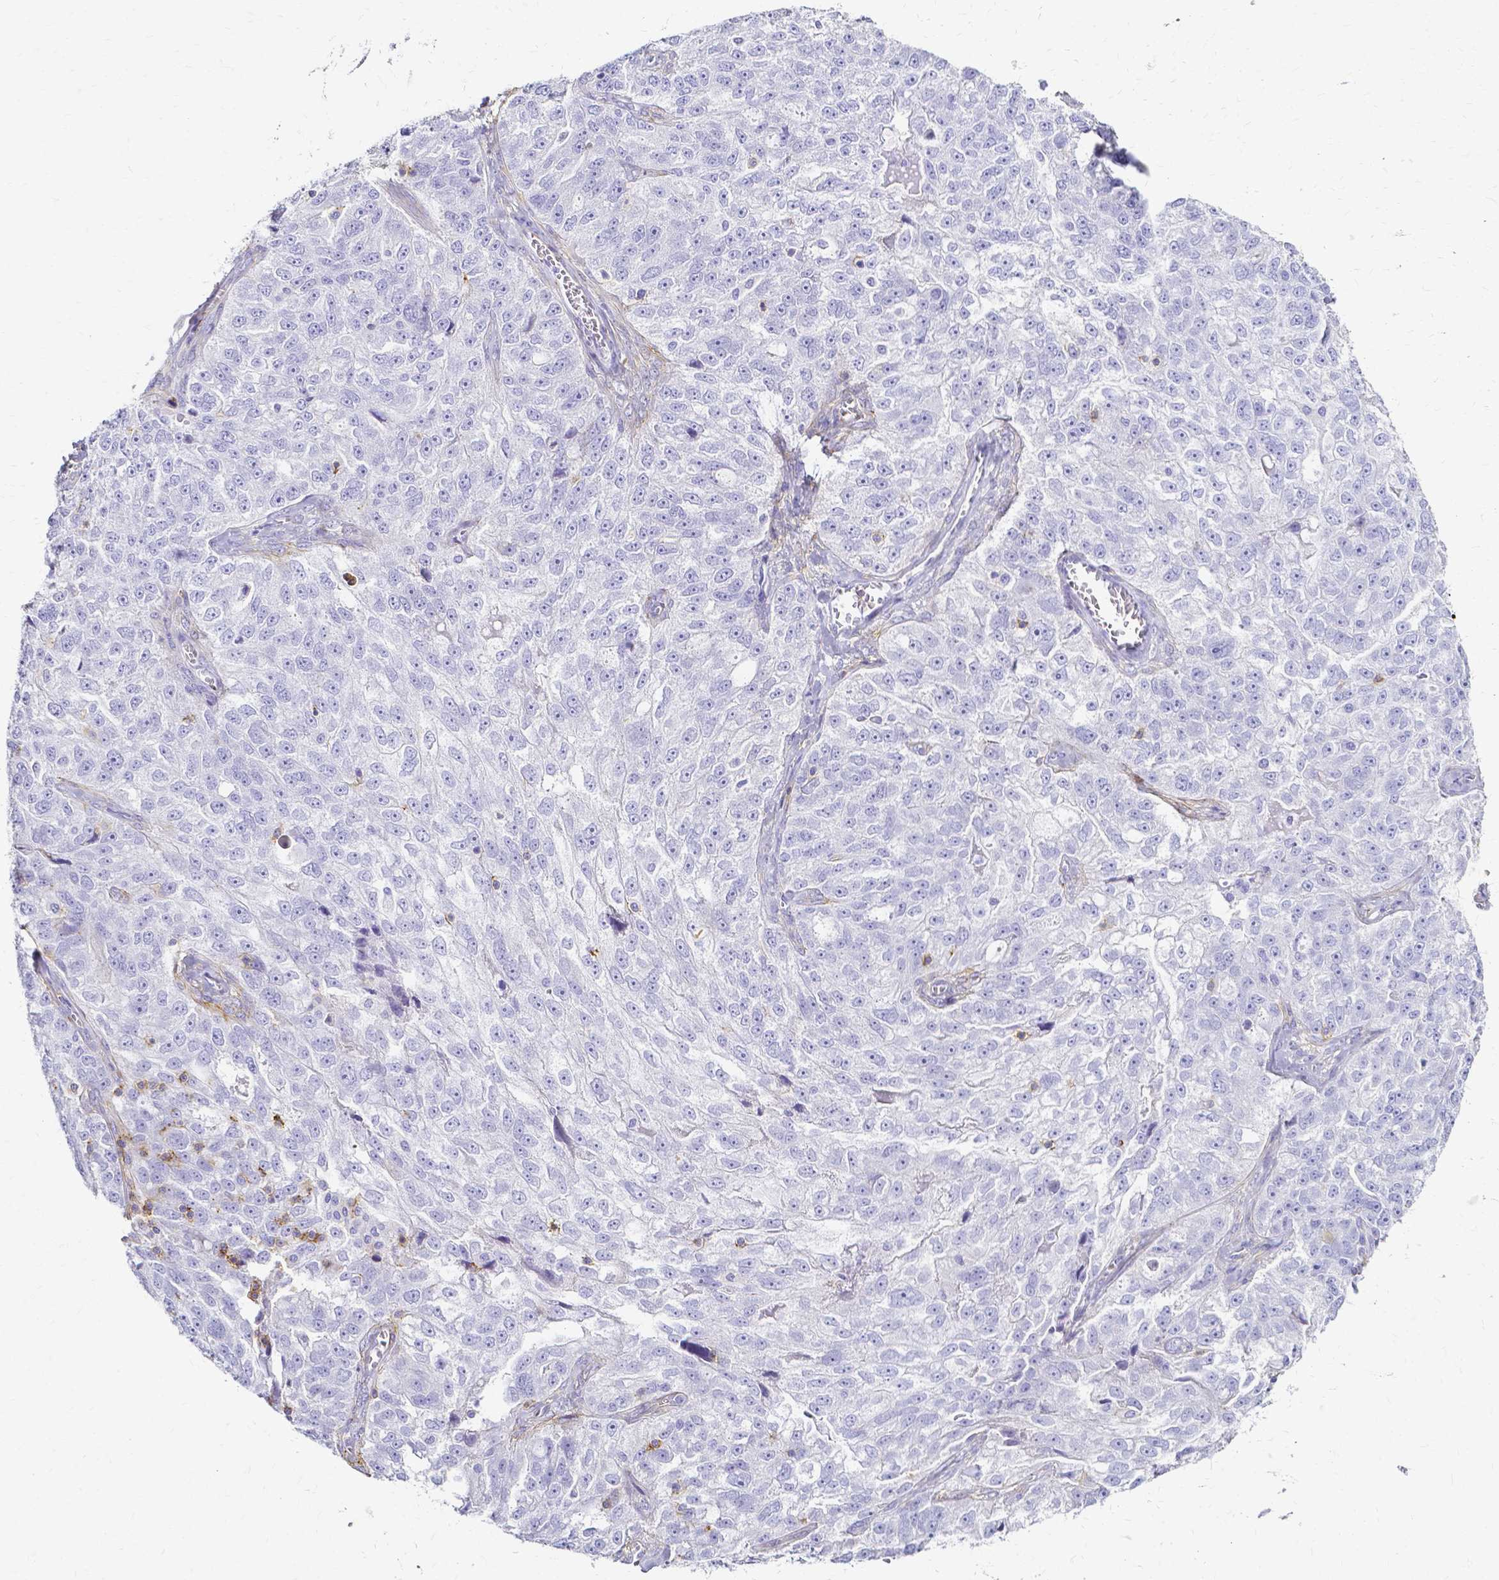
{"staining": {"intensity": "negative", "quantity": "none", "location": "none"}, "tissue": "ovarian cancer", "cell_type": "Tumor cells", "image_type": "cancer", "snomed": [{"axis": "morphology", "description": "Cystadenocarcinoma, serous, NOS"}, {"axis": "topography", "description": "Ovary"}], "caption": "DAB immunohistochemical staining of serous cystadenocarcinoma (ovarian) displays no significant staining in tumor cells.", "gene": "HSPA12A", "patient": {"sex": "female", "age": 51}}